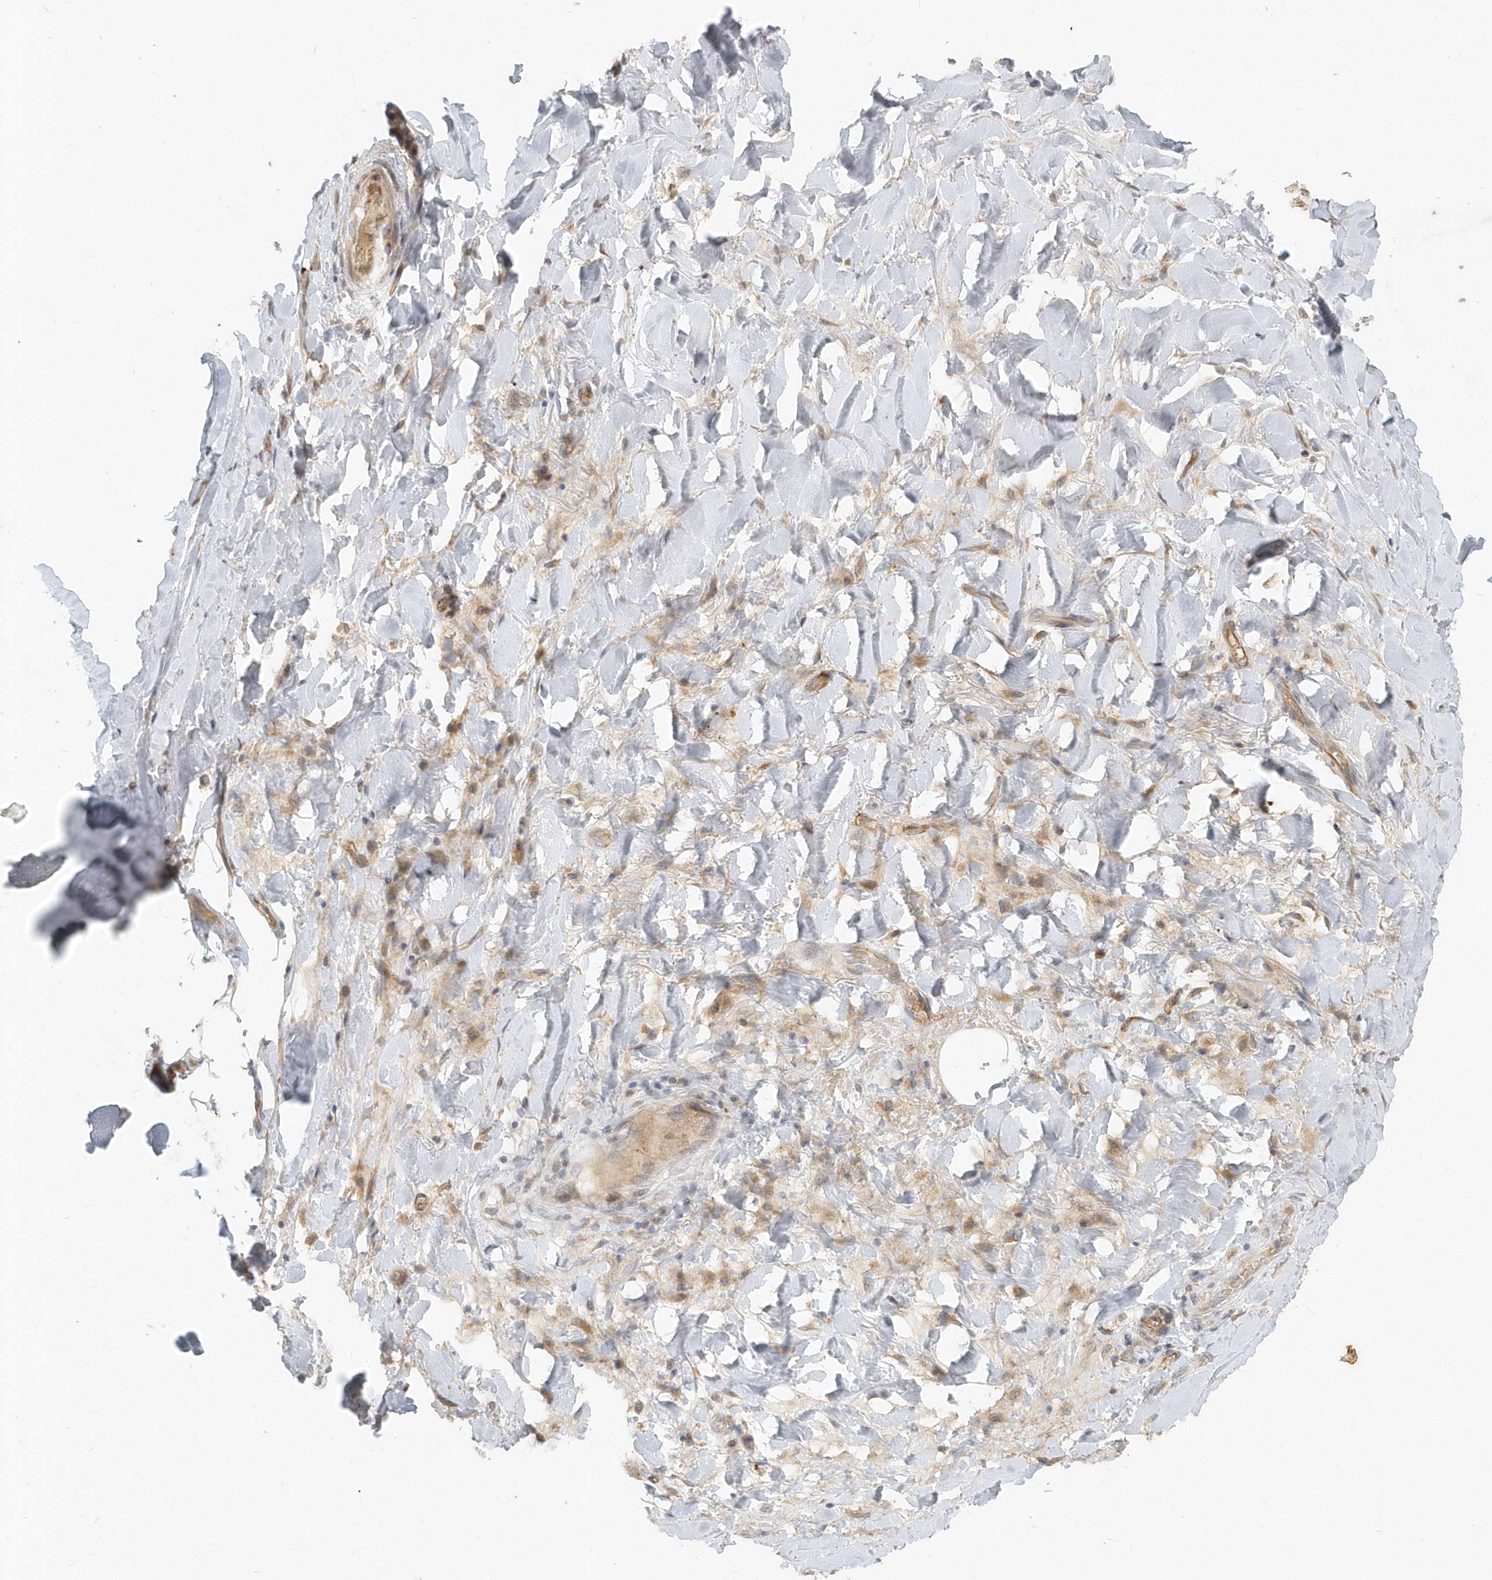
{"staining": {"intensity": "weak", "quantity": "25%-75%", "location": "cytoplasmic/membranous"}, "tissue": "adipose tissue", "cell_type": "Adipocytes", "image_type": "normal", "snomed": [{"axis": "morphology", "description": "Normal tissue, NOS"}, {"axis": "morphology", "description": "Squamous cell carcinoma, NOS"}, {"axis": "topography", "description": "Lymph node"}, {"axis": "topography", "description": "Bronchus"}, {"axis": "topography", "description": "Lung"}], "caption": "A high-resolution micrograph shows immunohistochemistry staining of benign adipose tissue, which shows weak cytoplasmic/membranous expression in approximately 25%-75% of adipocytes. Nuclei are stained in blue.", "gene": "NAPB", "patient": {"sex": "male", "age": 66}}